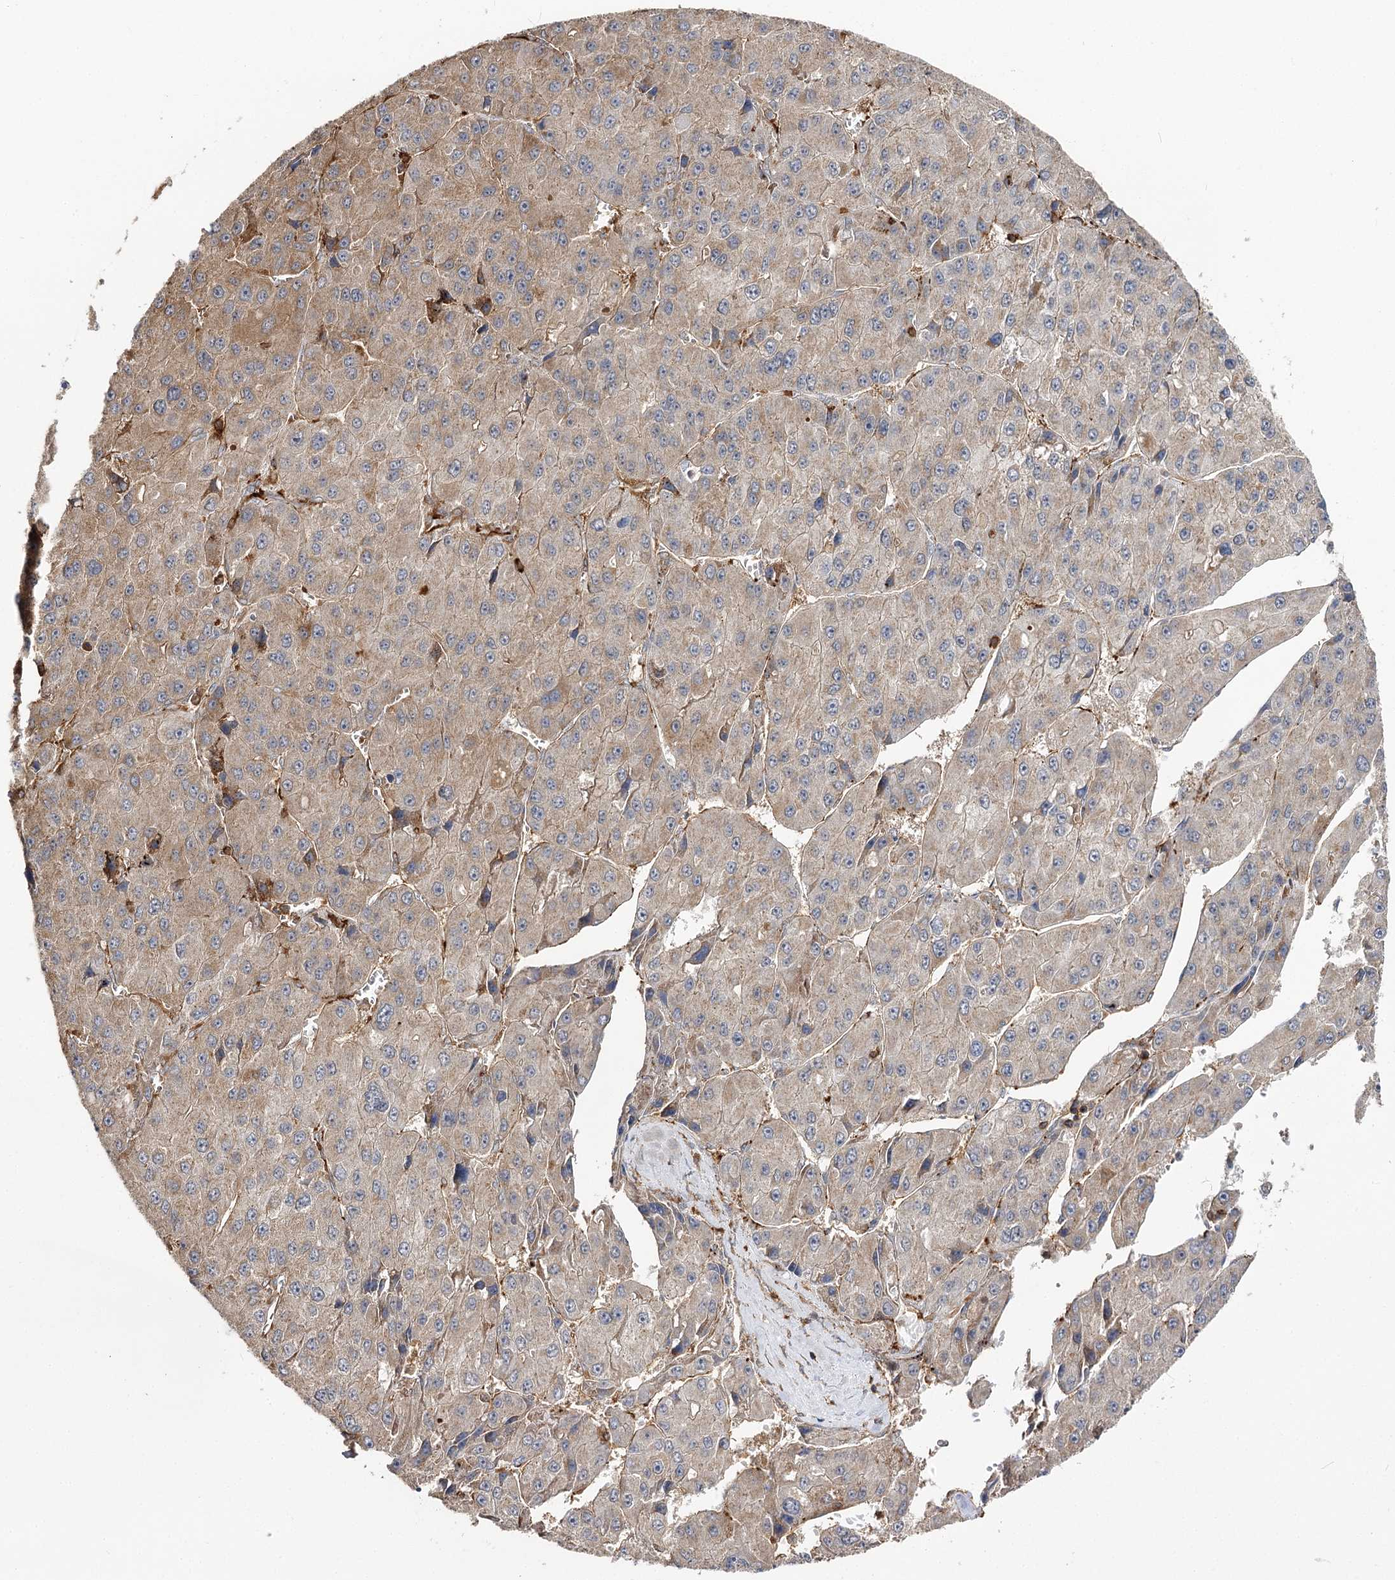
{"staining": {"intensity": "weak", "quantity": "25%-75%", "location": "cytoplasmic/membranous"}, "tissue": "liver cancer", "cell_type": "Tumor cells", "image_type": "cancer", "snomed": [{"axis": "morphology", "description": "Carcinoma, Hepatocellular, NOS"}, {"axis": "topography", "description": "Liver"}], "caption": "Weak cytoplasmic/membranous expression is appreciated in about 25%-75% of tumor cells in hepatocellular carcinoma (liver). (DAB (3,3'-diaminobenzidine) IHC with brightfield microscopy, high magnification).", "gene": "SEC24B", "patient": {"sex": "female", "age": 73}}